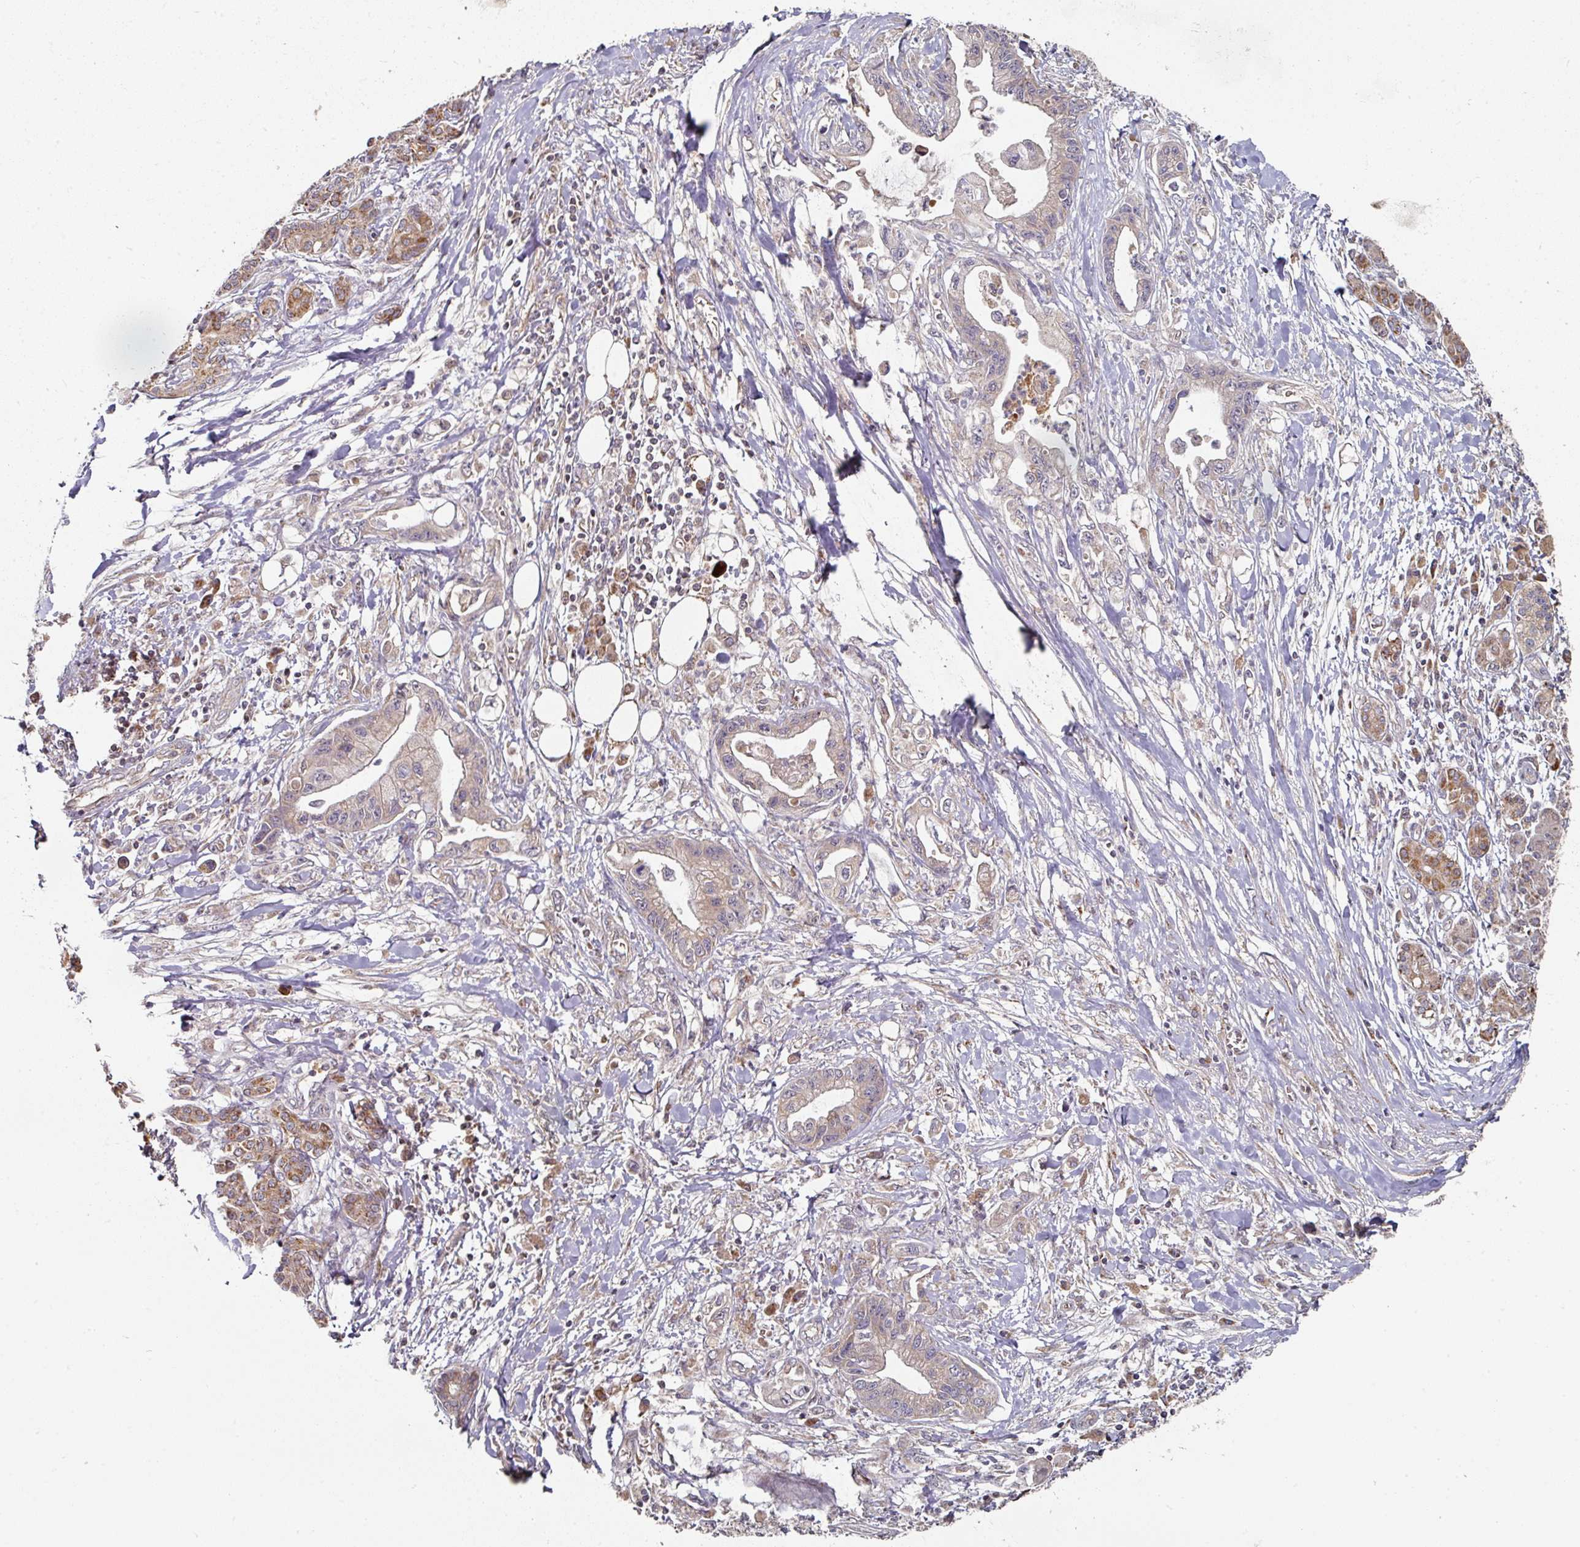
{"staining": {"intensity": "negative", "quantity": "none", "location": "none"}, "tissue": "pancreatic cancer", "cell_type": "Tumor cells", "image_type": "cancer", "snomed": [{"axis": "morphology", "description": "Adenocarcinoma, NOS"}, {"axis": "topography", "description": "Pancreas"}], "caption": "An IHC image of pancreatic adenocarcinoma is shown. There is no staining in tumor cells of pancreatic adenocarcinoma. The staining is performed using DAB brown chromogen with nuclei counter-stained in using hematoxylin.", "gene": "DNAJC7", "patient": {"sex": "male", "age": 61}}